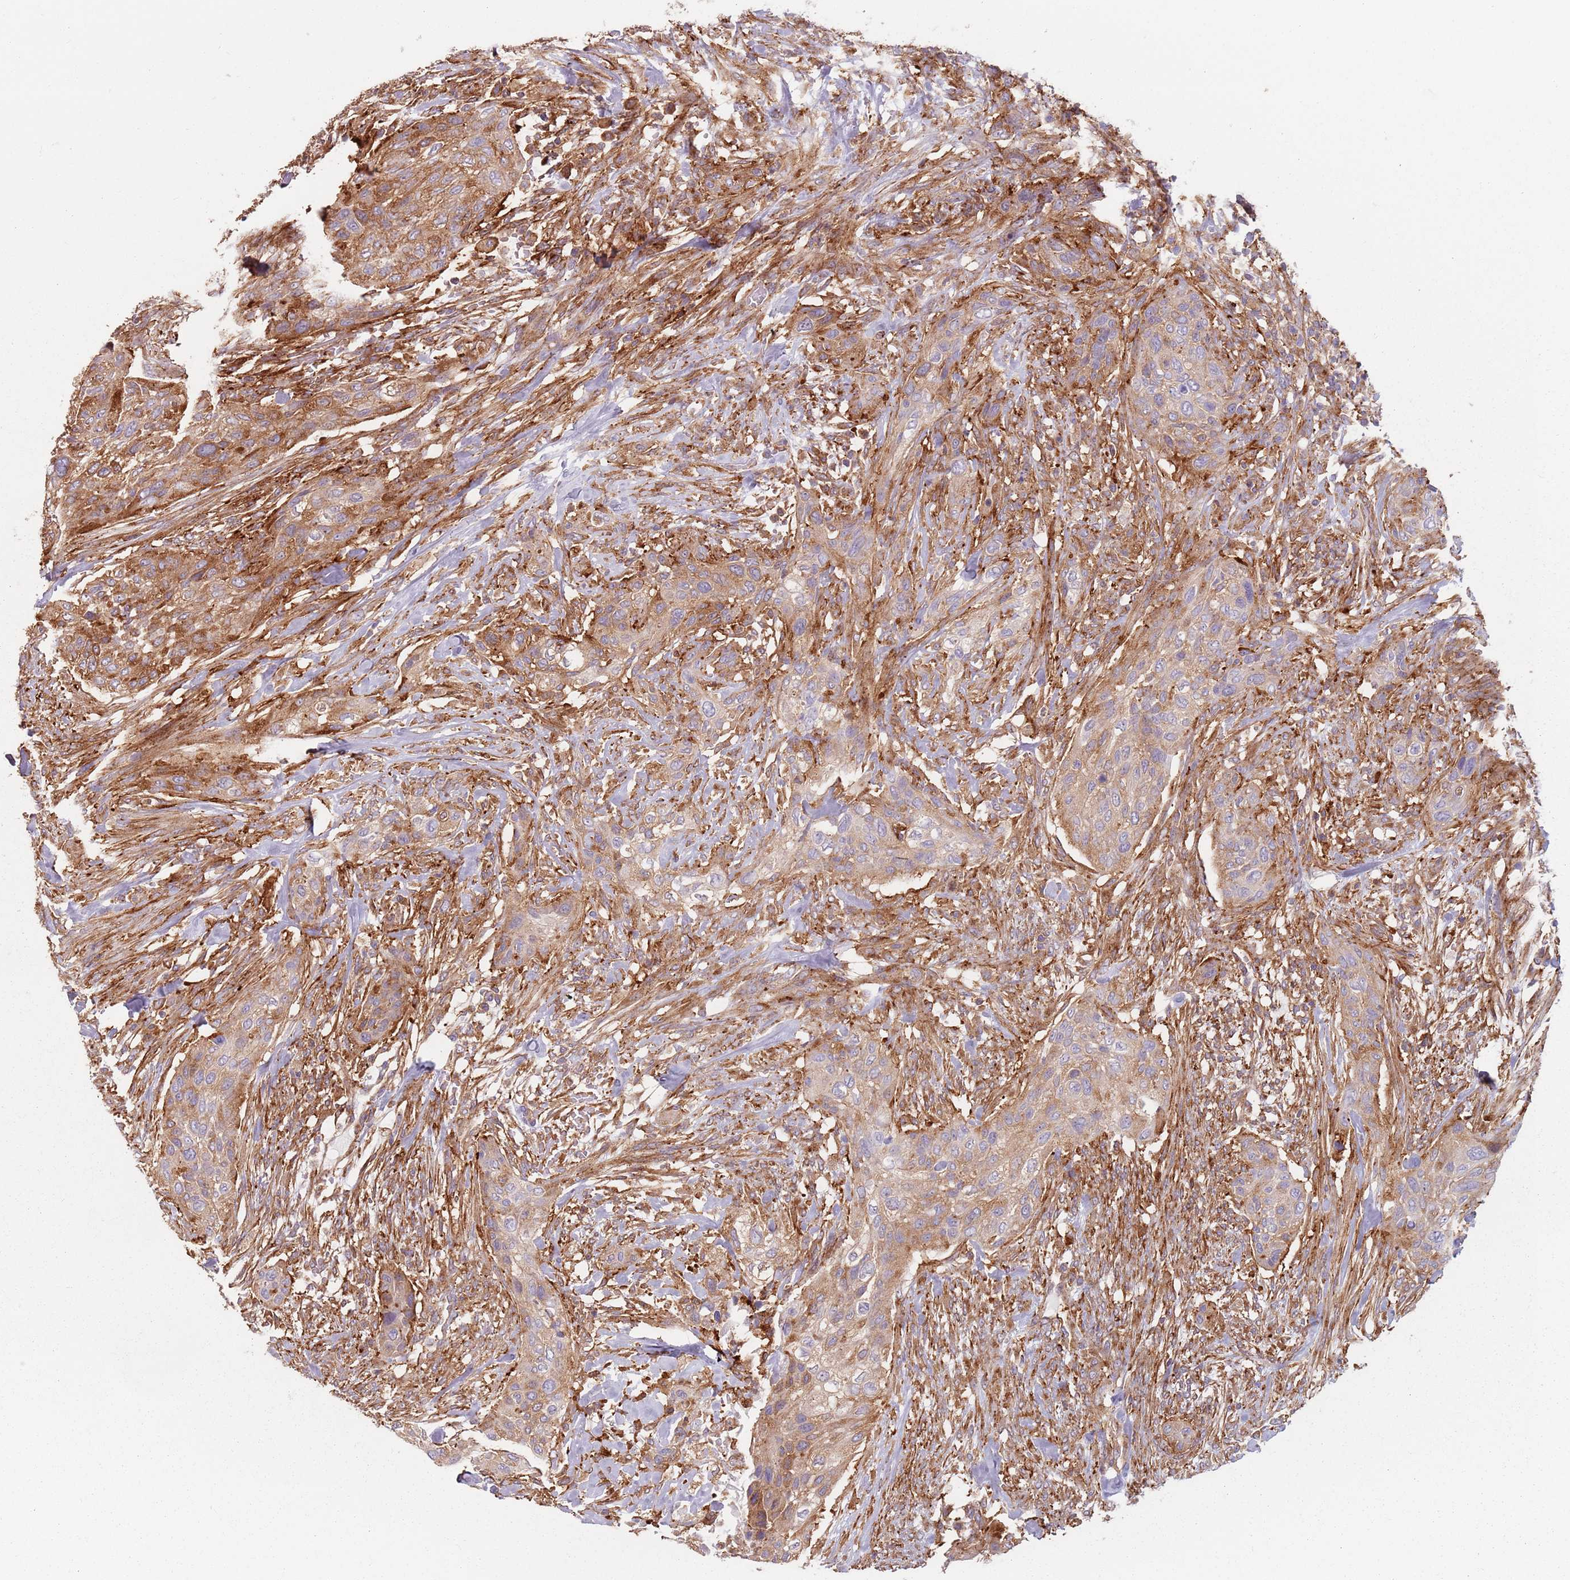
{"staining": {"intensity": "moderate", "quantity": ">75%", "location": "cytoplasmic/membranous"}, "tissue": "urothelial cancer", "cell_type": "Tumor cells", "image_type": "cancer", "snomed": [{"axis": "morphology", "description": "Urothelial carcinoma, High grade"}, {"axis": "topography", "description": "Urinary bladder"}], "caption": "Moderate cytoplasmic/membranous protein expression is identified in about >75% of tumor cells in urothelial cancer.", "gene": "TPD52L2", "patient": {"sex": "male", "age": 35}}